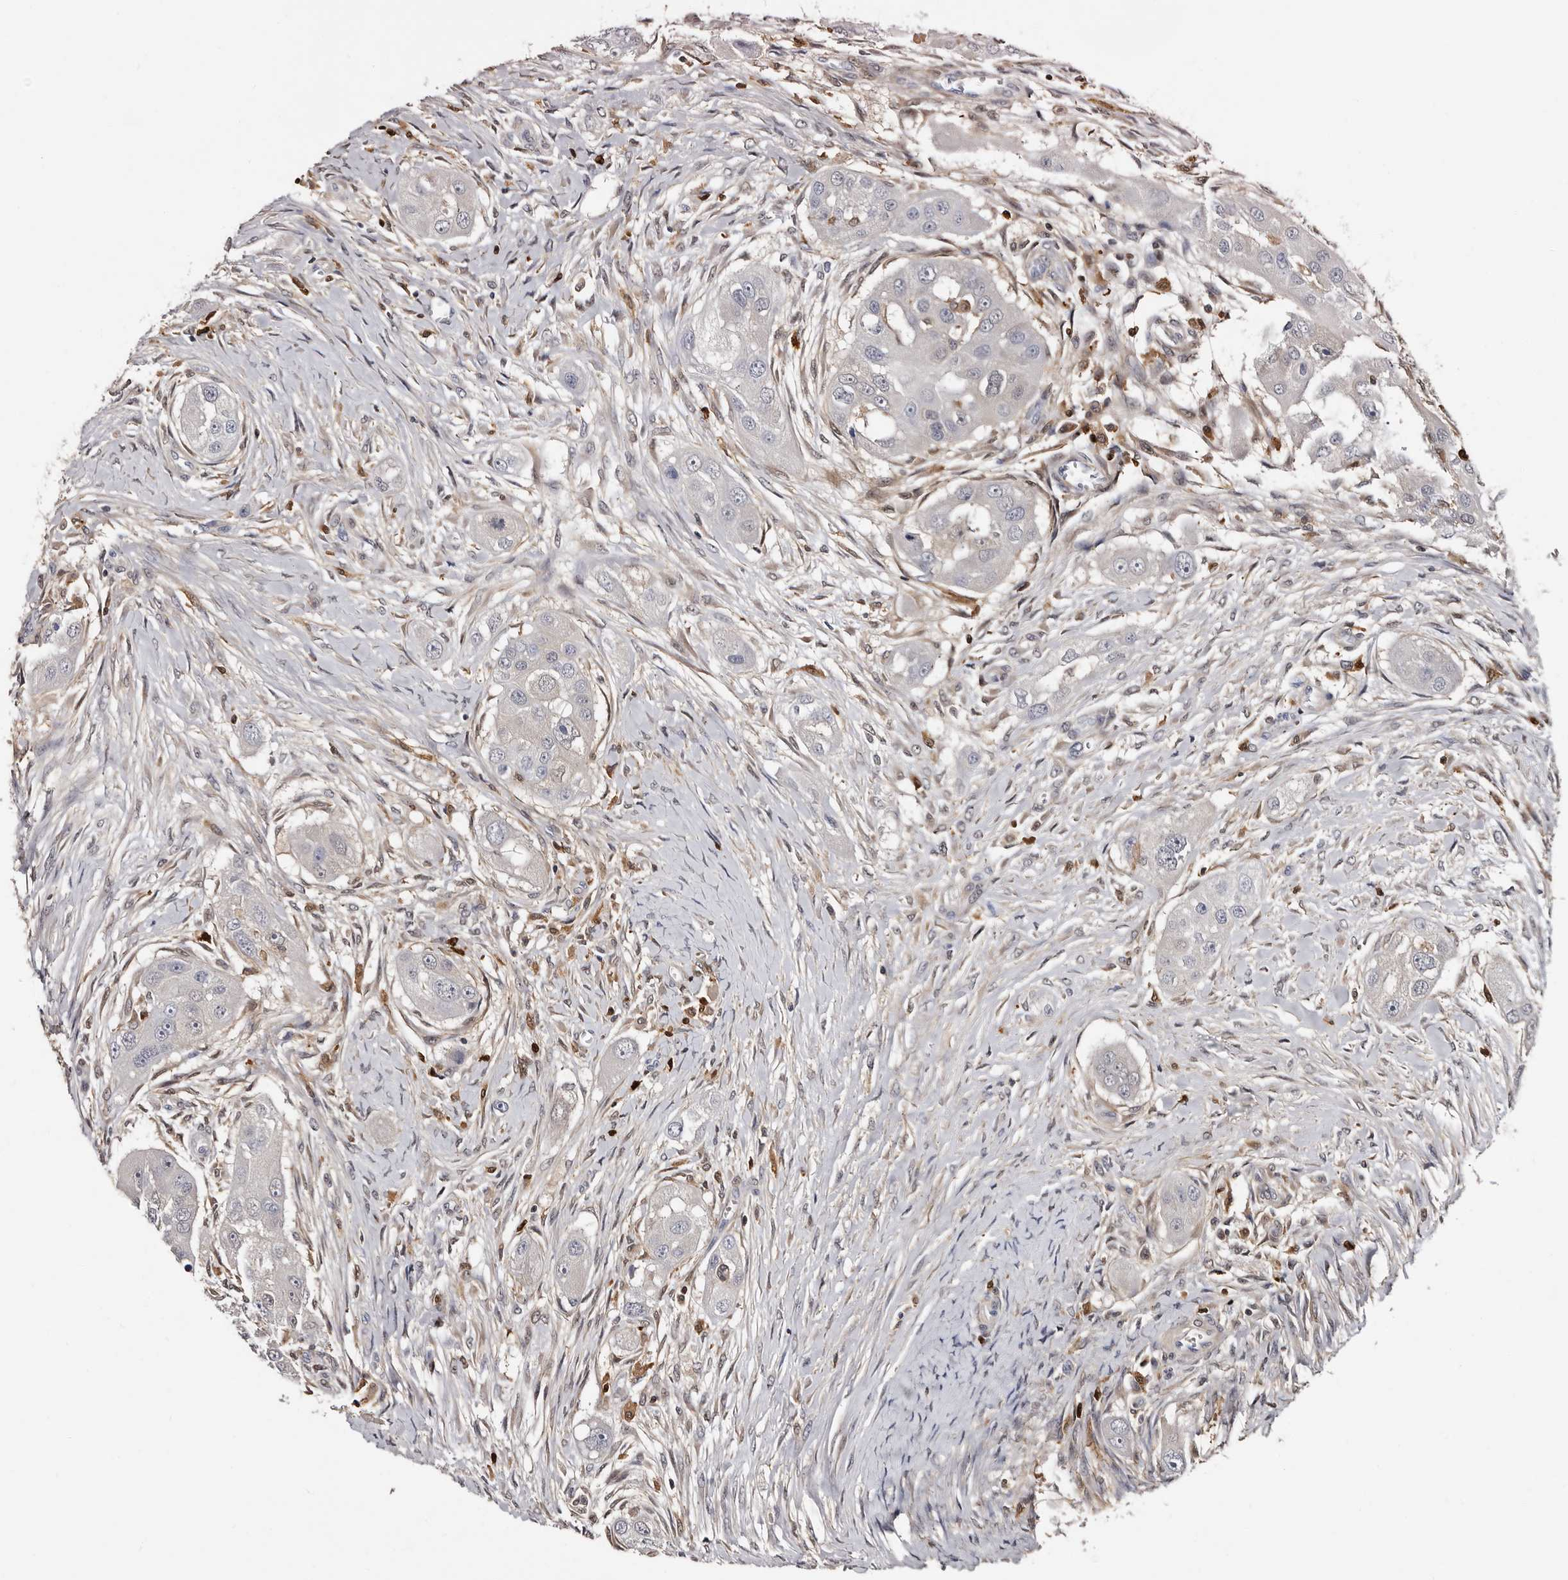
{"staining": {"intensity": "weak", "quantity": "<25%", "location": "cytoplasmic/membranous"}, "tissue": "head and neck cancer", "cell_type": "Tumor cells", "image_type": "cancer", "snomed": [{"axis": "morphology", "description": "Normal tissue, NOS"}, {"axis": "morphology", "description": "Squamous cell carcinoma, NOS"}, {"axis": "topography", "description": "Skeletal muscle"}, {"axis": "topography", "description": "Head-Neck"}], "caption": "The photomicrograph displays no staining of tumor cells in squamous cell carcinoma (head and neck).", "gene": "DNPH1", "patient": {"sex": "male", "age": 51}}